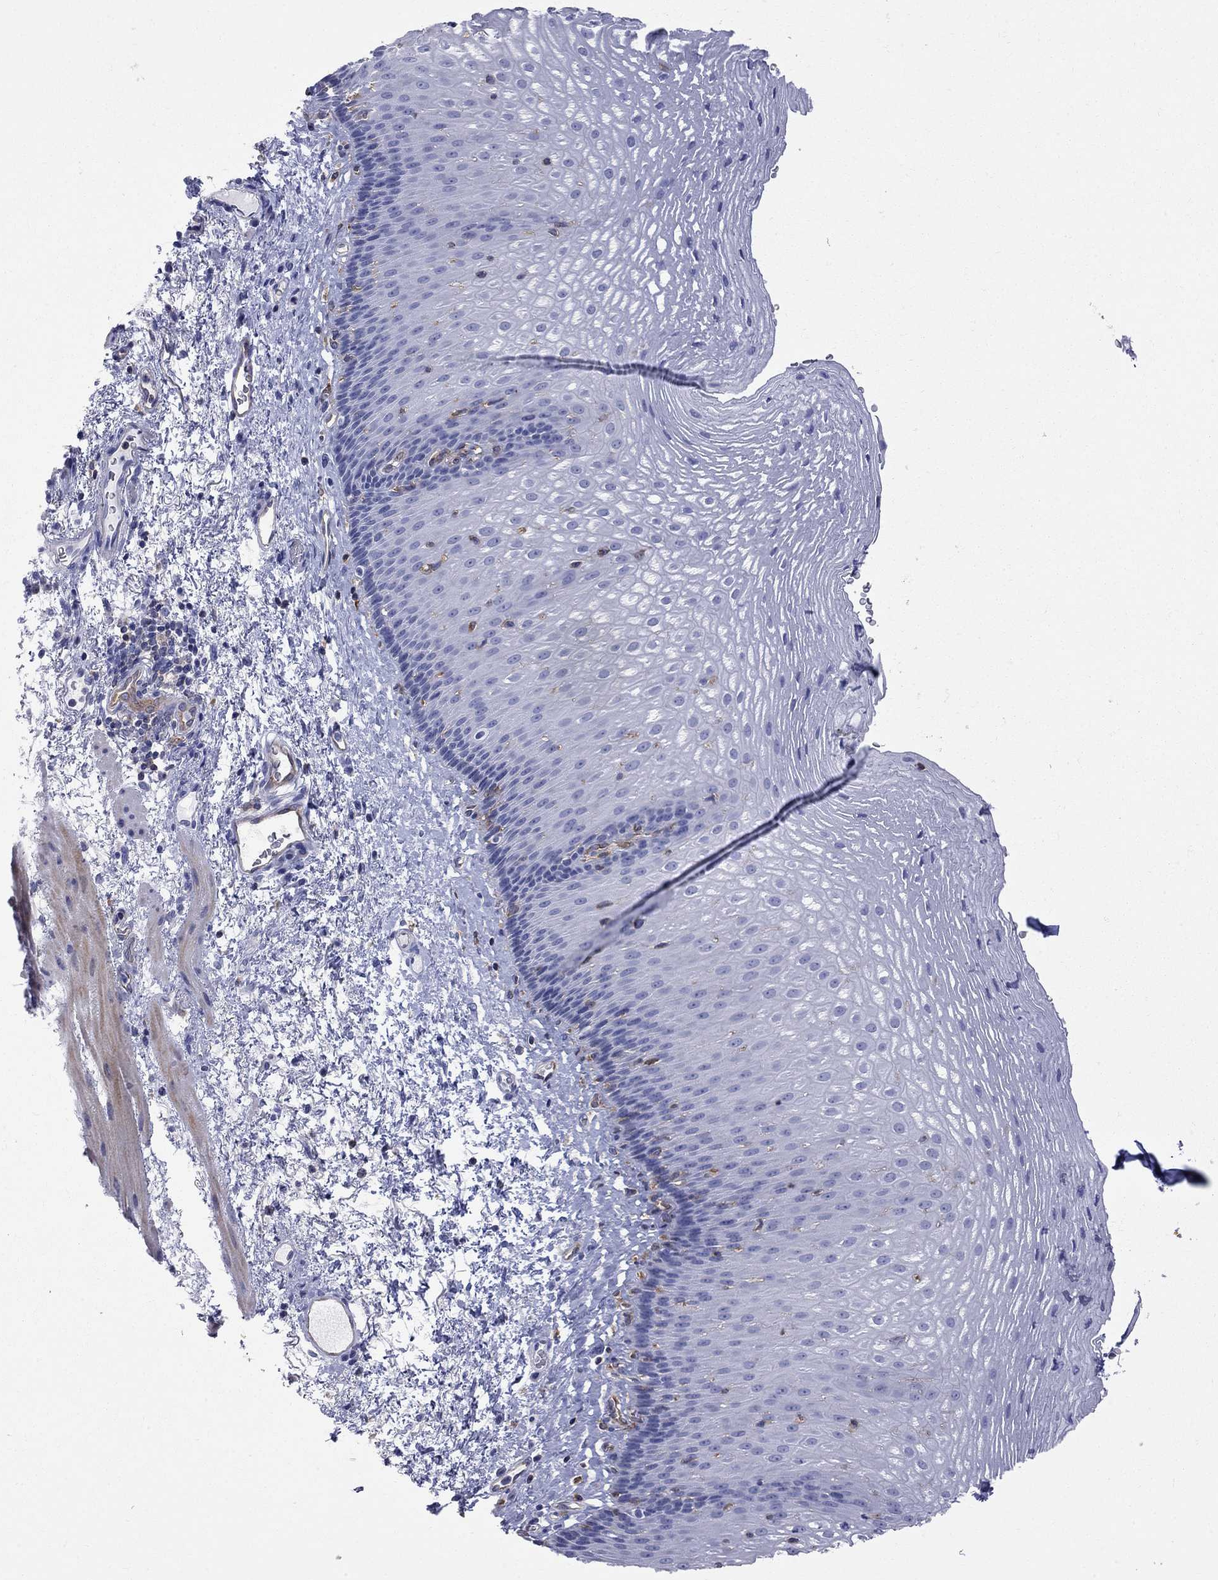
{"staining": {"intensity": "negative", "quantity": "none", "location": "none"}, "tissue": "esophagus", "cell_type": "Squamous epithelial cells", "image_type": "normal", "snomed": [{"axis": "morphology", "description": "Normal tissue, NOS"}, {"axis": "topography", "description": "Esophagus"}], "caption": "The image displays no staining of squamous epithelial cells in normal esophagus.", "gene": "ABI3", "patient": {"sex": "male", "age": 76}}